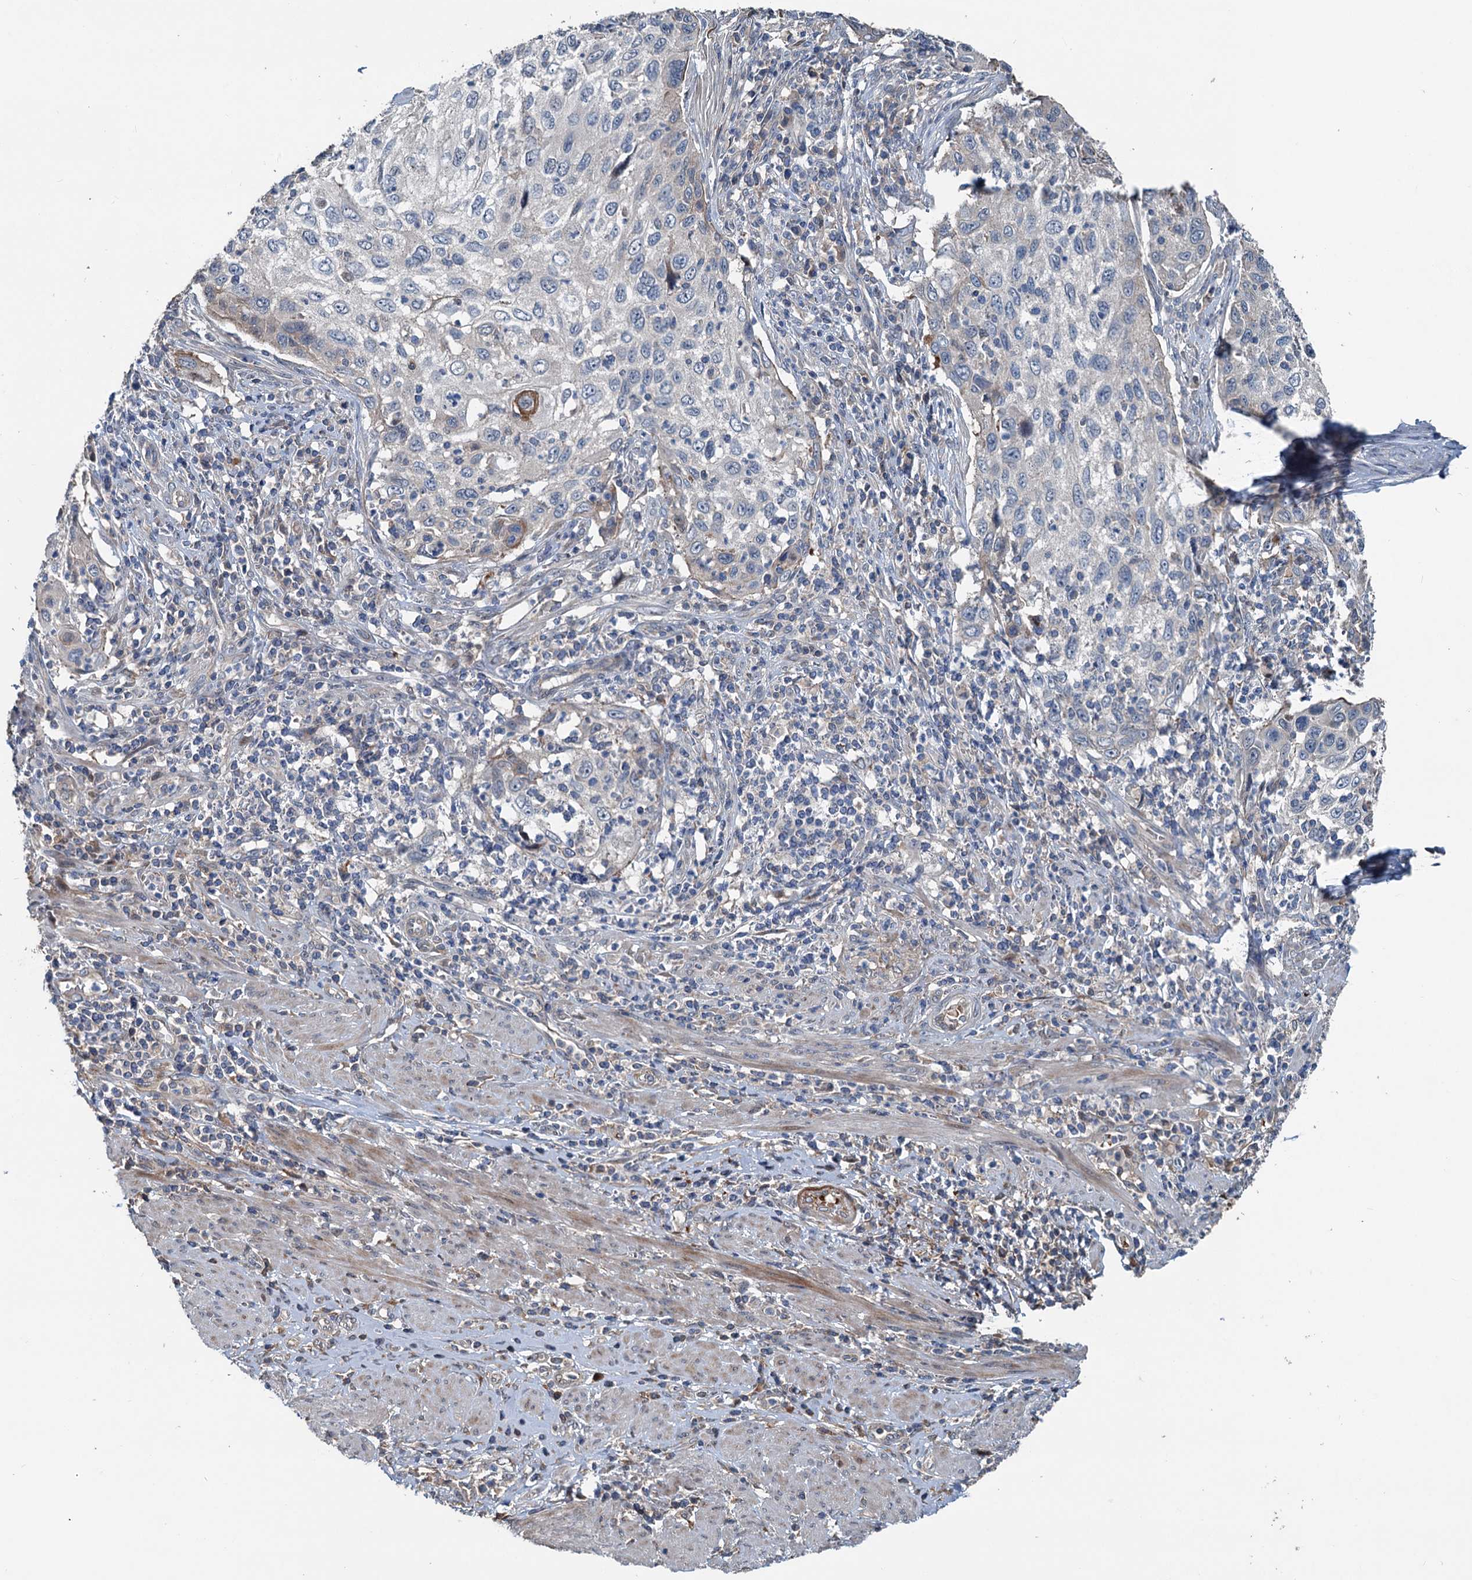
{"staining": {"intensity": "negative", "quantity": "none", "location": "none"}, "tissue": "cervical cancer", "cell_type": "Tumor cells", "image_type": "cancer", "snomed": [{"axis": "morphology", "description": "Squamous cell carcinoma, NOS"}, {"axis": "topography", "description": "Cervix"}], "caption": "IHC histopathology image of cervical cancer stained for a protein (brown), which demonstrates no expression in tumor cells.", "gene": "TEDC1", "patient": {"sex": "female", "age": 70}}